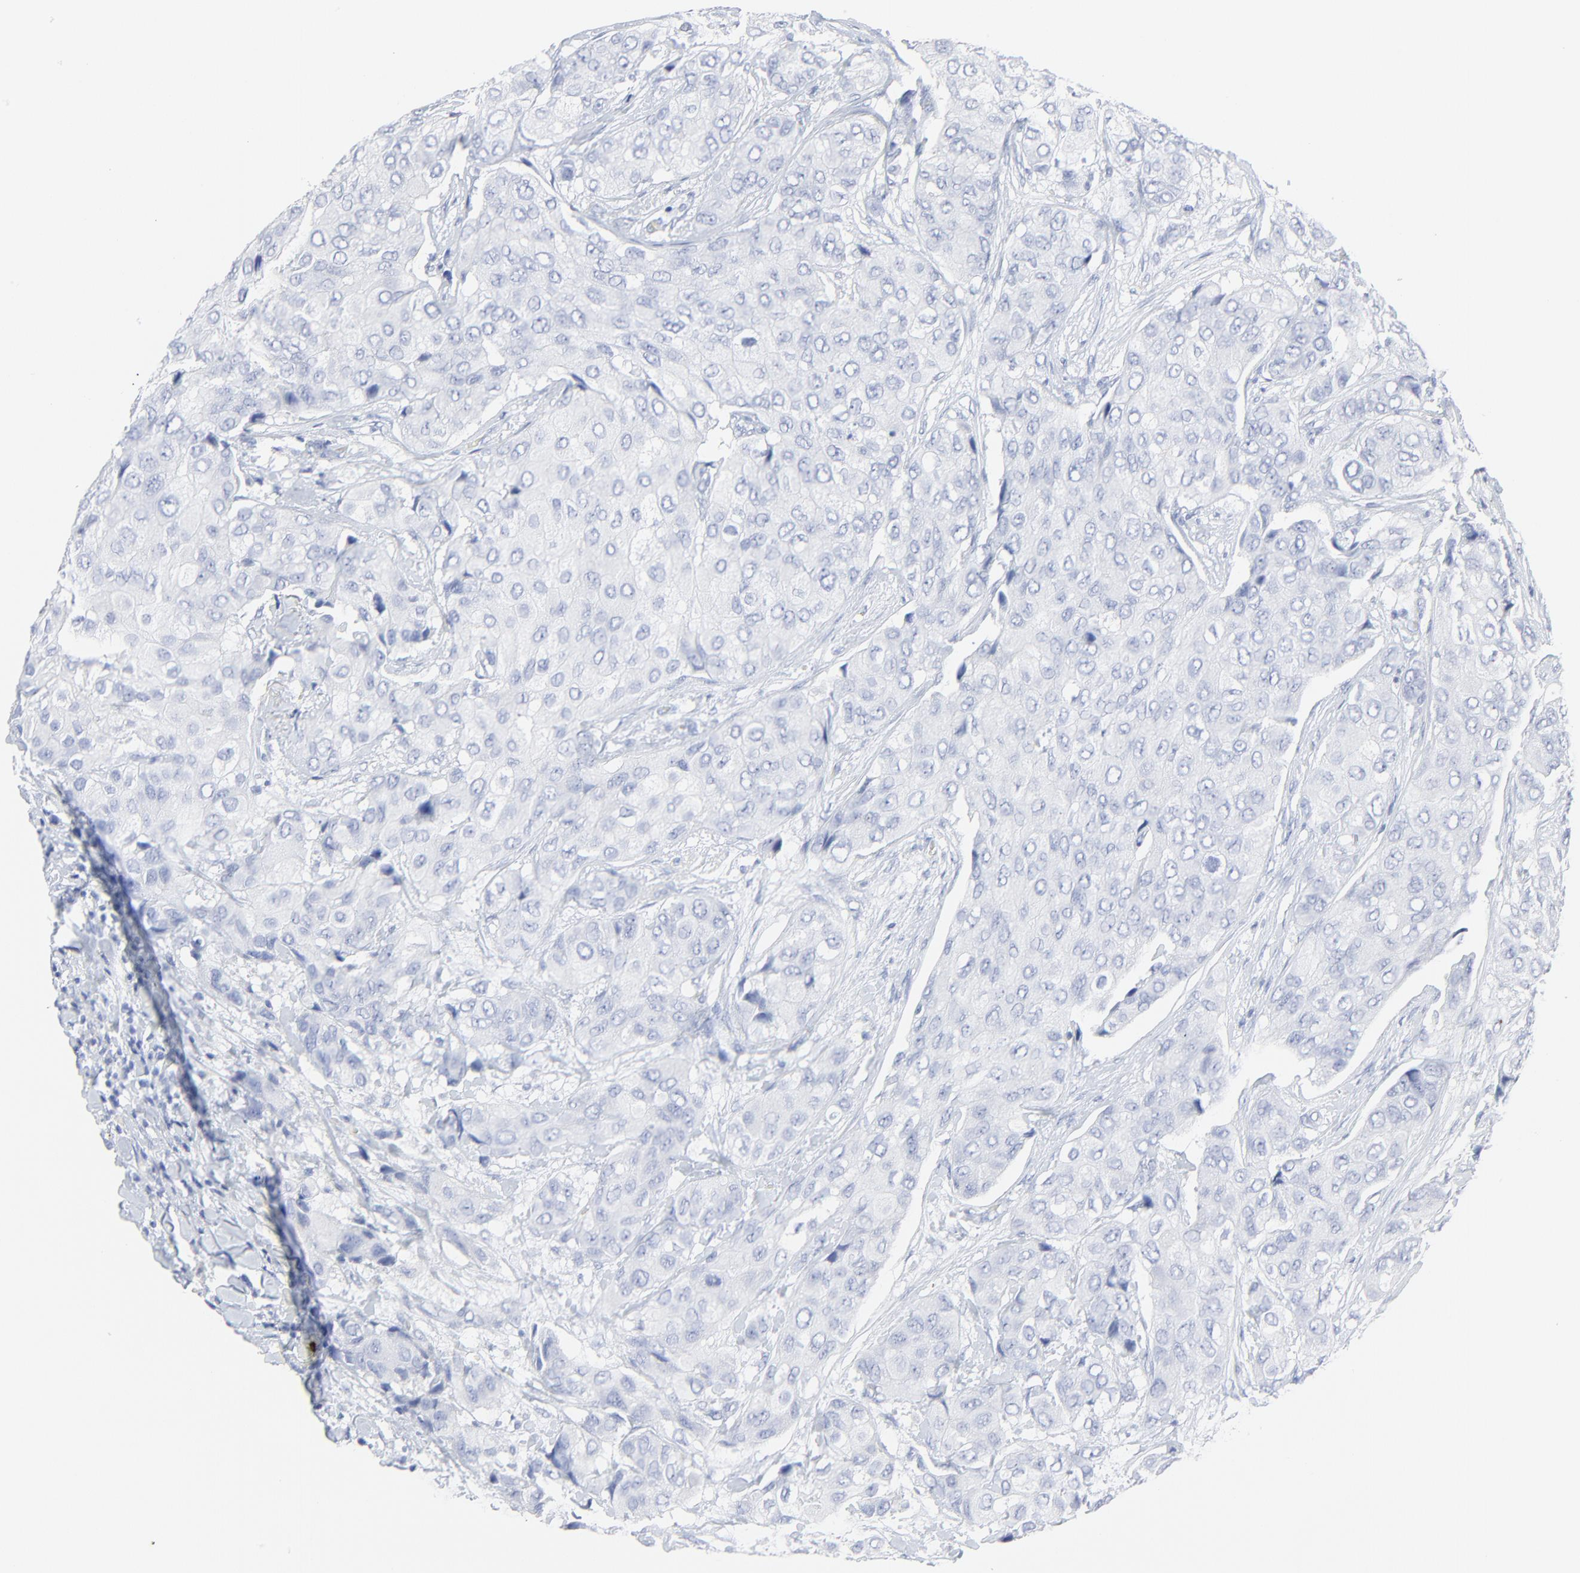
{"staining": {"intensity": "negative", "quantity": "none", "location": "none"}, "tissue": "breast cancer", "cell_type": "Tumor cells", "image_type": "cancer", "snomed": [{"axis": "morphology", "description": "Duct carcinoma"}, {"axis": "topography", "description": "Breast"}], "caption": "This is a image of immunohistochemistry staining of breast cancer (intraductal carcinoma), which shows no expression in tumor cells. (DAB IHC, high magnification).", "gene": "LCN2", "patient": {"sex": "female", "age": 68}}